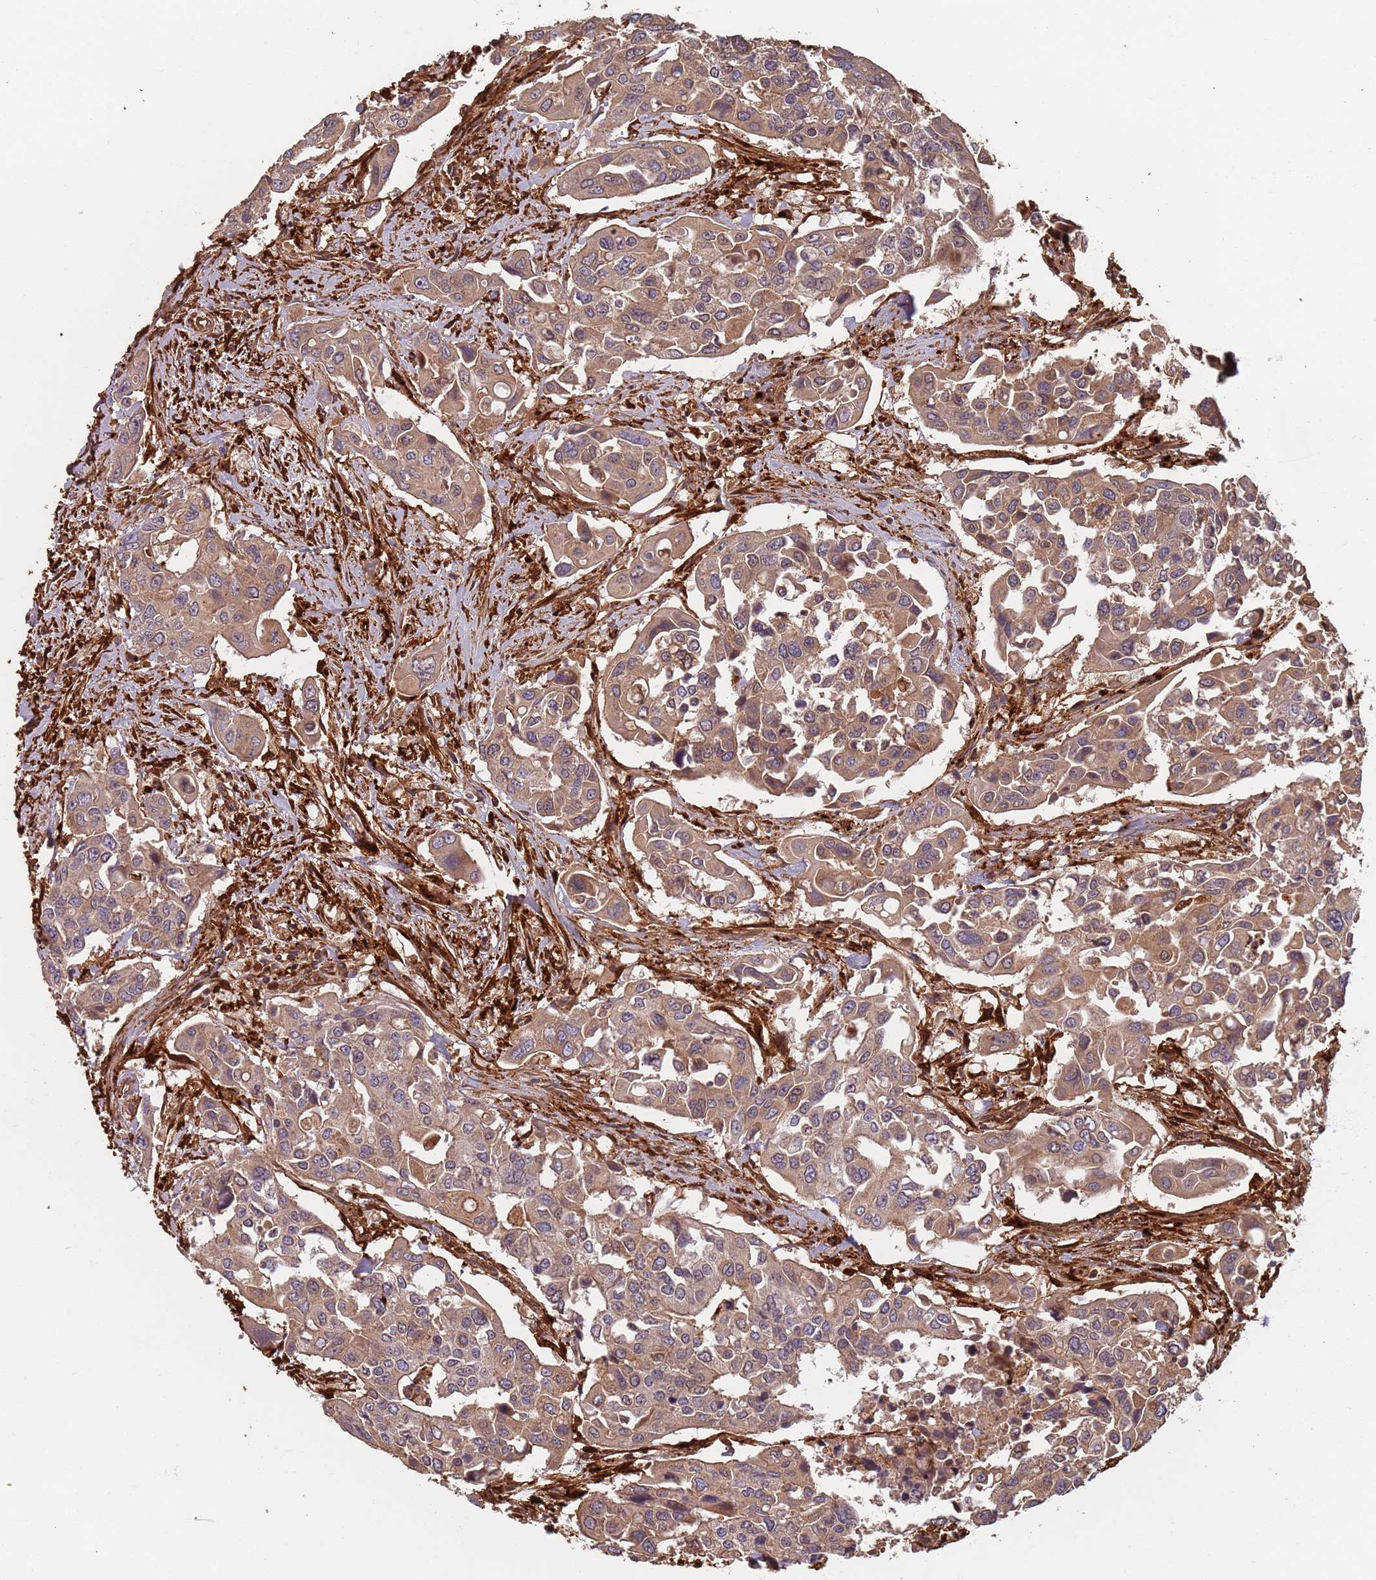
{"staining": {"intensity": "moderate", "quantity": ">75%", "location": "cytoplasmic/membranous"}, "tissue": "colorectal cancer", "cell_type": "Tumor cells", "image_type": "cancer", "snomed": [{"axis": "morphology", "description": "Adenocarcinoma, NOS"}, {"axis": "topography", "description": "Colon"}], "caption": "Immunohistochemical staining of colorectal cancer (adenocarcinoma) reveals medium levels of moderate cytoplasmic/membranous protein expression in approximately >75% of tumor cells.", "gene": "SDCCAG8", "patient": {"sex": "male", "age": 77}}